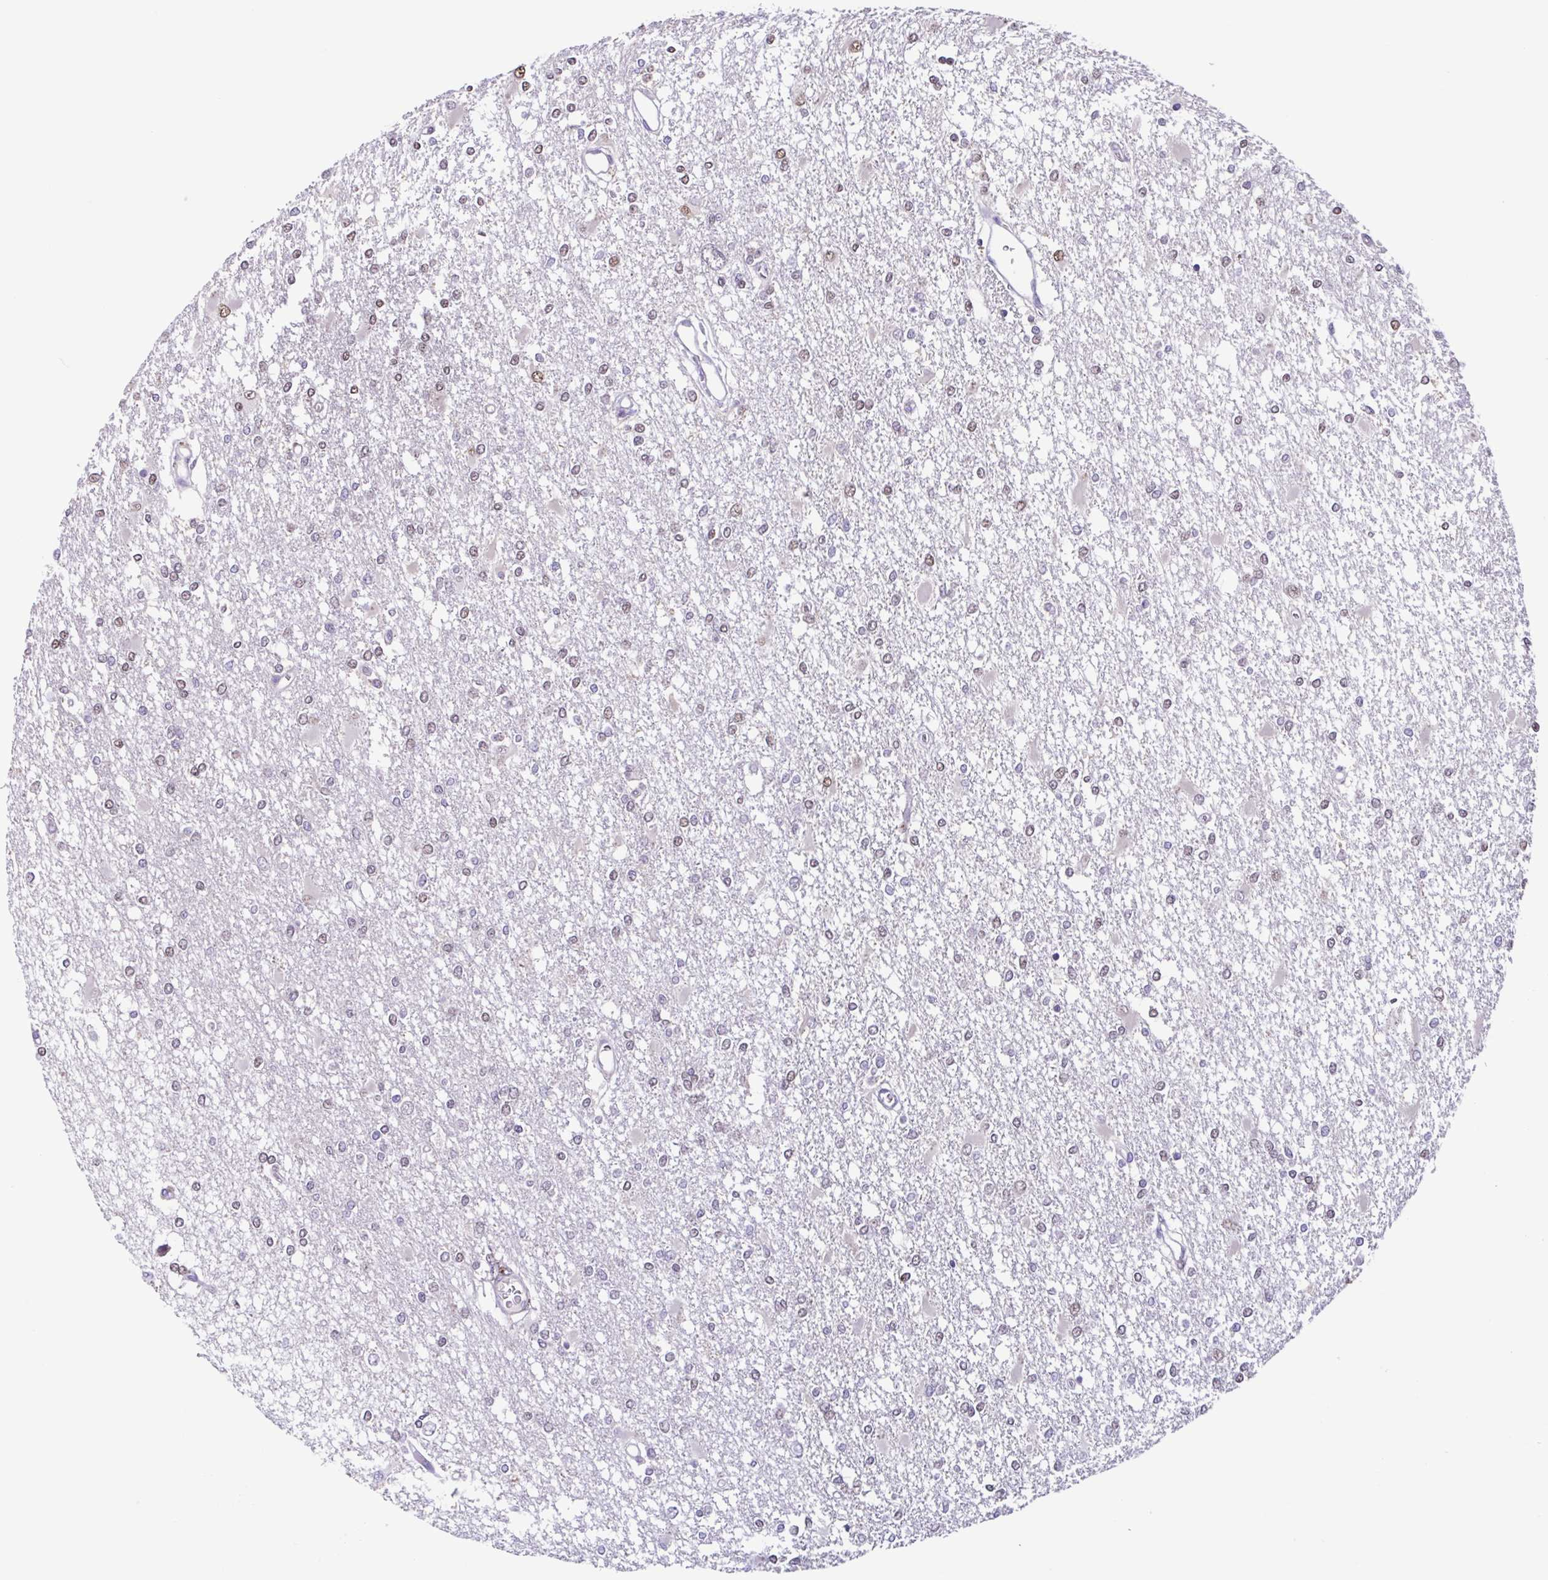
{"staining": {"intensity": "weak", "quantity": "<25%", "location": "nuclear"}, "tissue": "glioma", "cell_type": "Tumor cells", "image_type": "cancer", "snomed": [{"axis": "morphology", "description": "Glioma, malignant, High grade"}, {"axis": "topography", "description": "Cerebral cortex"}], "caption": "This is an immunohistochemistry (IHC) histopathology image of glioma. There is no positivity in tumor cells.", "gene": "ACTRT3", "patient": {"sex": "male", "age": 79}}